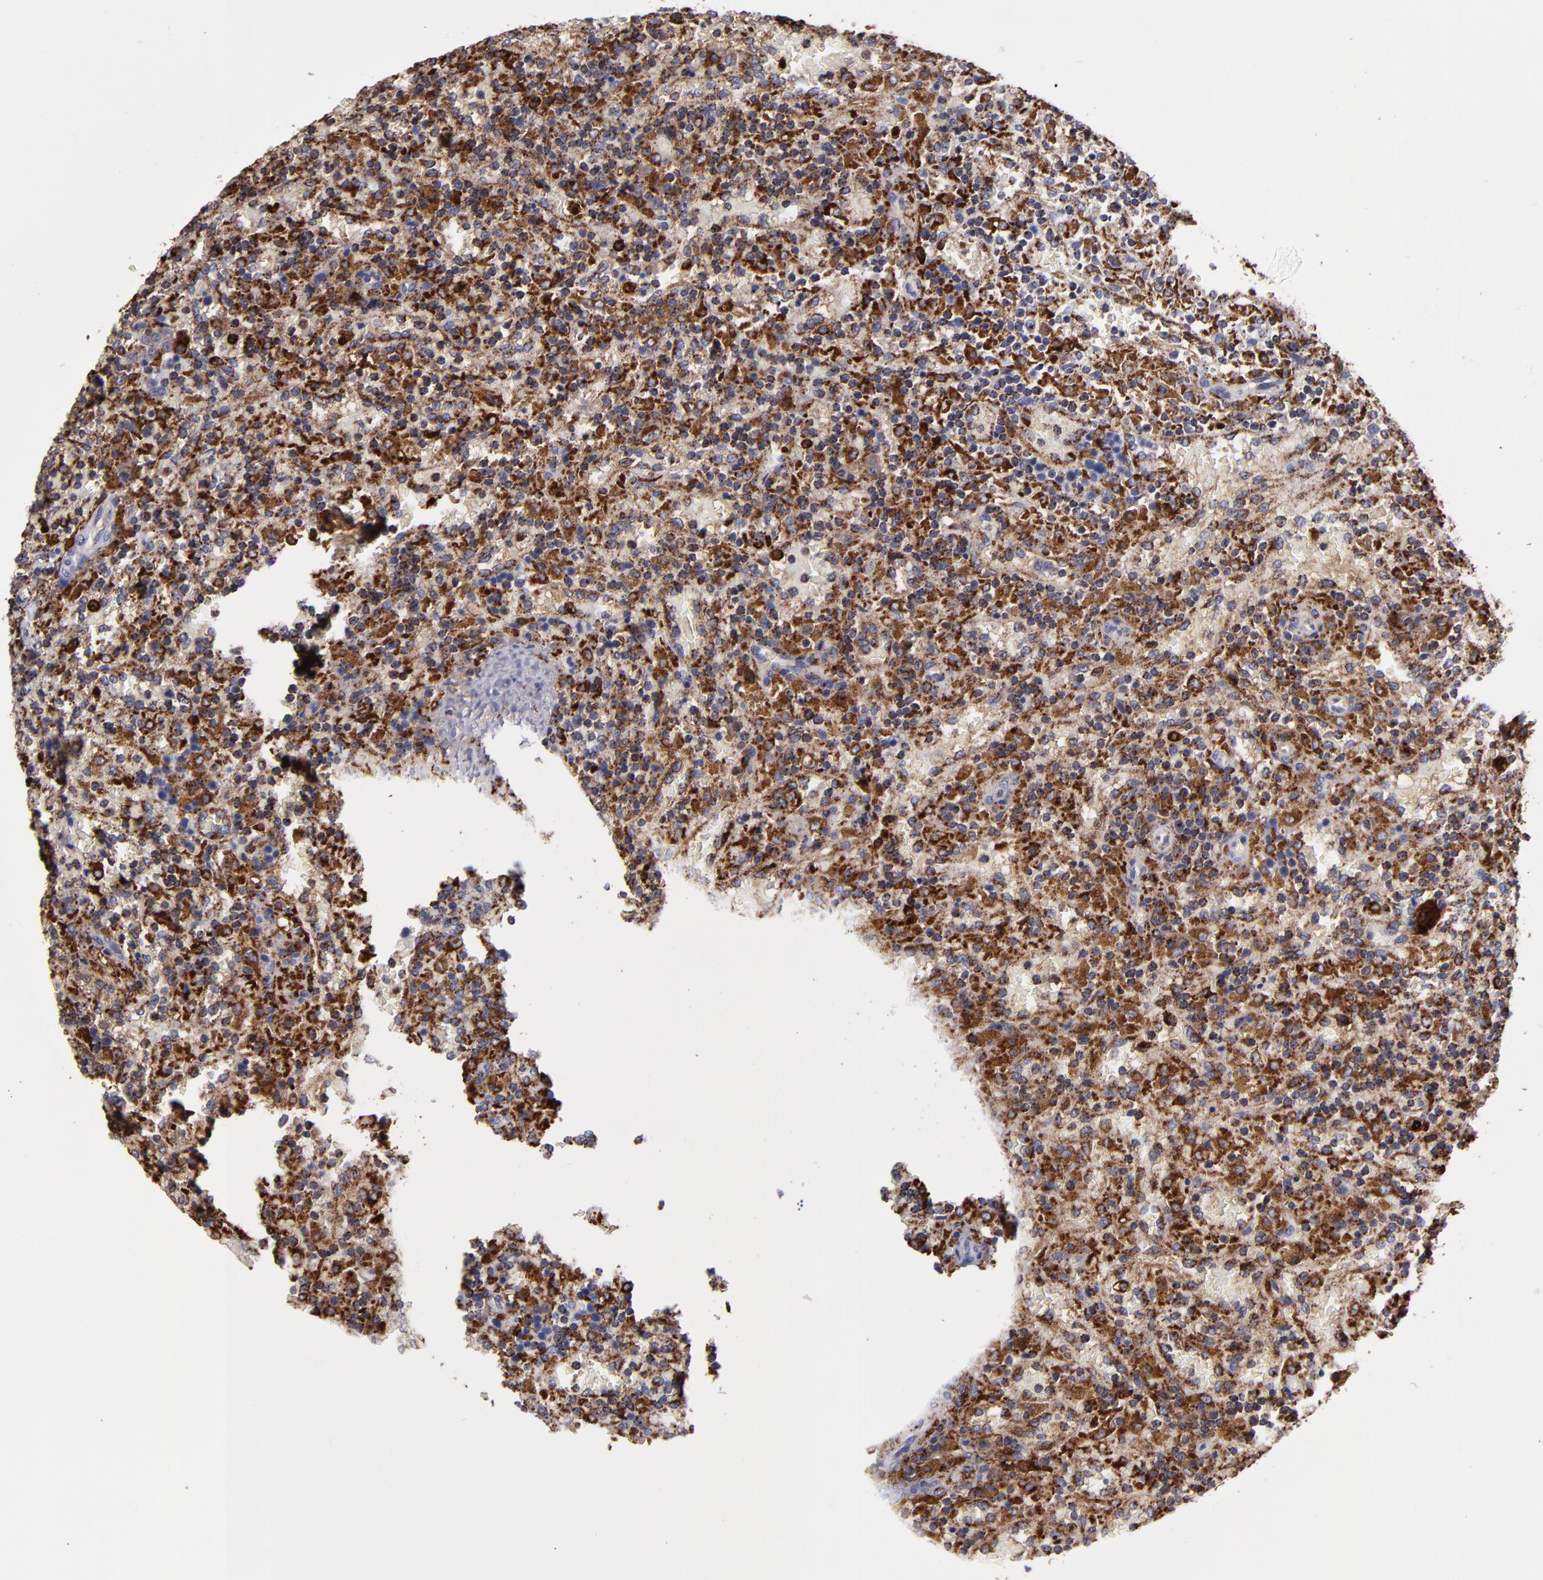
{"staining": {"intensity": "moderate", "quantity": ">75%", "location": "cytoplasmic/membranous"}, "tissue": "lymphoma", "cell_type": "Tumor cells", "image_type": "cancer", "snomed": [{"axis": "morphology", "description": "Malignant lymphoma, non-Hodgkin's type, Low grade"}, {"axis": "topography", "description": "Spleen"}], "caption": "Protein analysis of lymphoma tissue shows moderate cytoplasmic/membranous expression in approximately >75% of tumor cells.", "gene": "CTSS", "patient": {"sex": "female", "age": 65}}